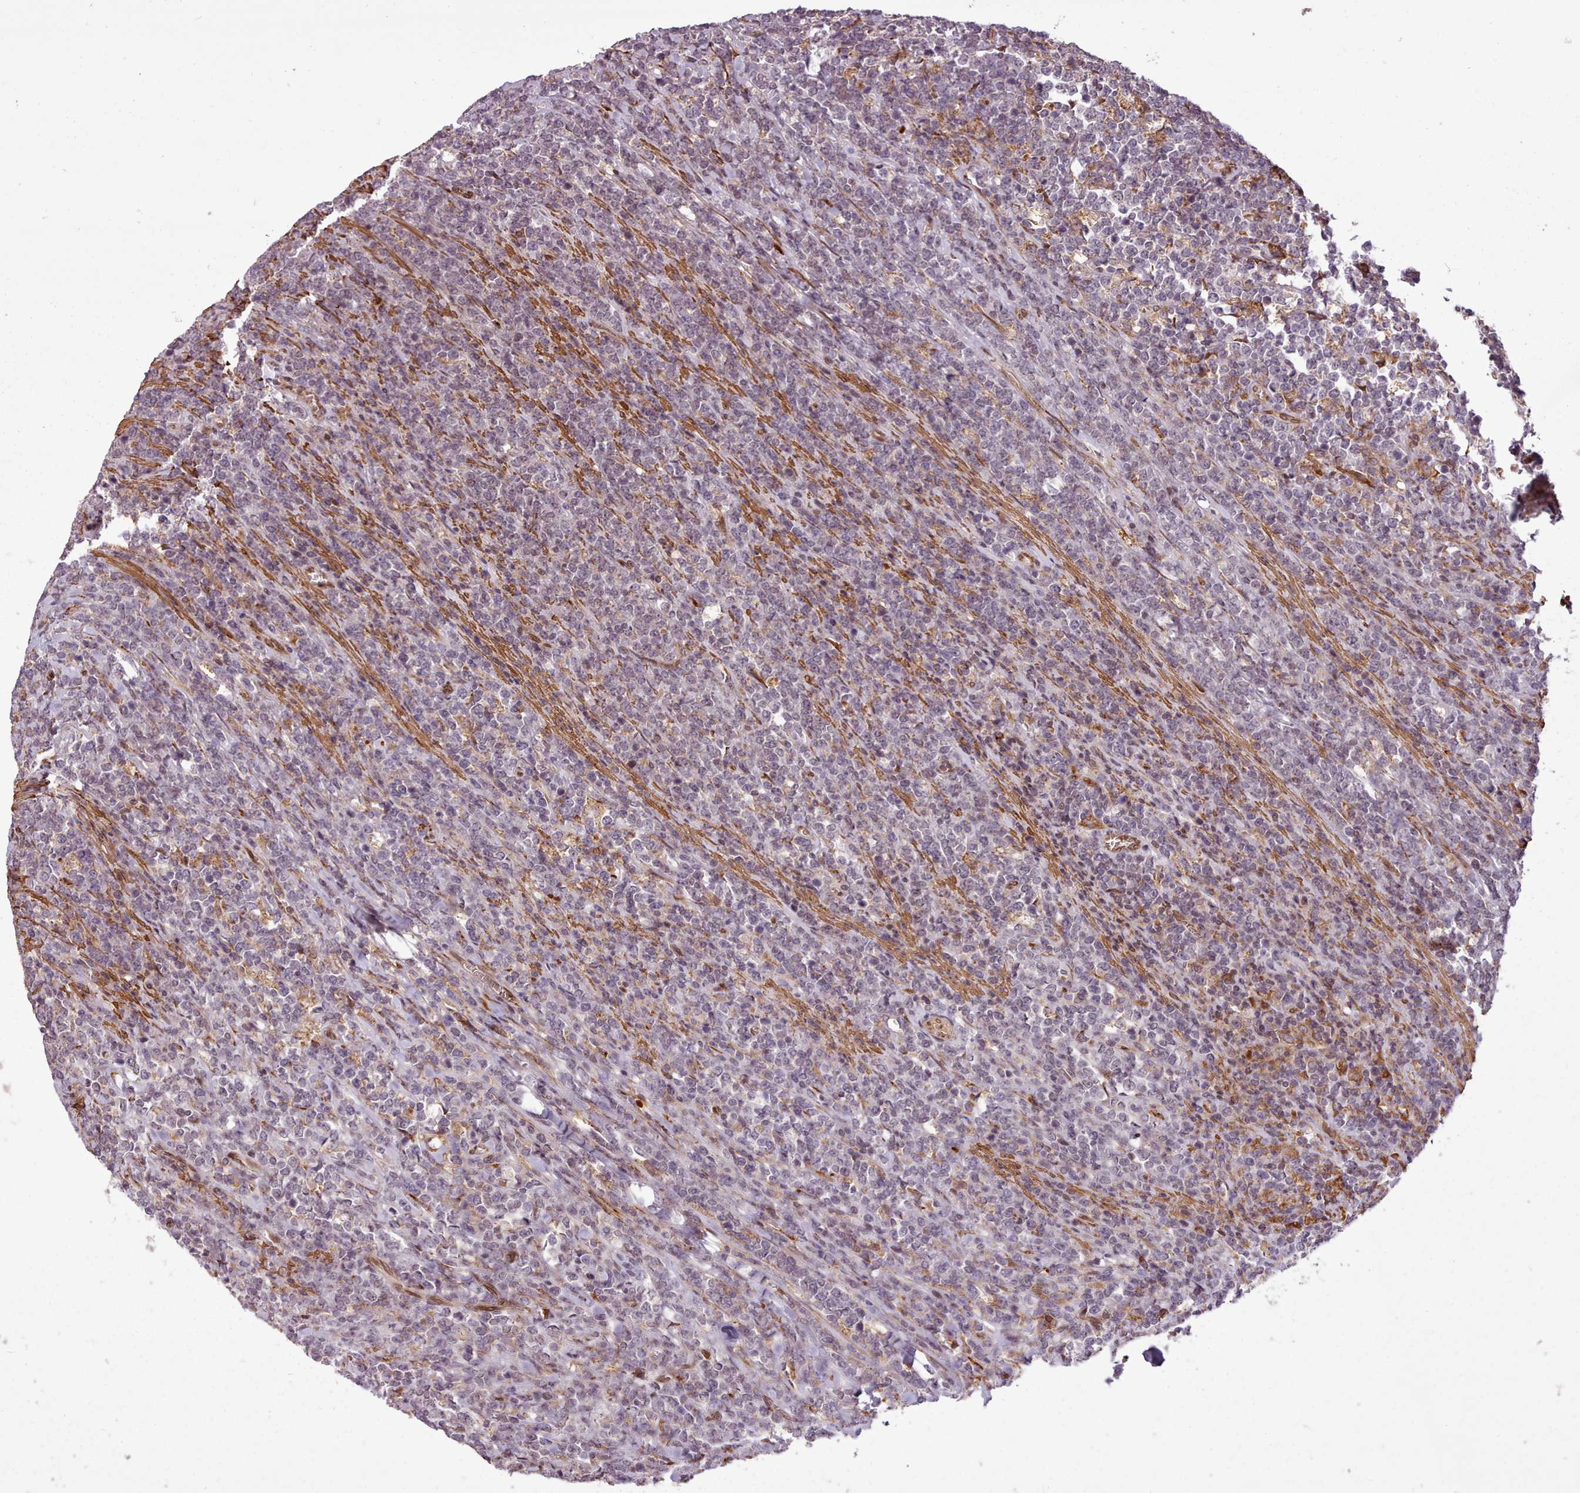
{"staining": {"intensity": "negative", "quantity": "none", "location": "none"}, "tissue": "lymphoma", "cell_type": "Tumor cells", "image_type": "cancer", "snomed": [{"axis": "morphology", "description": "Malignant lymphoma, non-Hodgkin's type, High grade"}, {"axis": "topography", "description": "Small intestine"}], "caption": "Tumor cells are negative for brown protein staining in high-grade malignant lymphoma, non-Hodgkin's type.", "gene": "CABP1", "patient": {"sex": "male", "age": 8}}